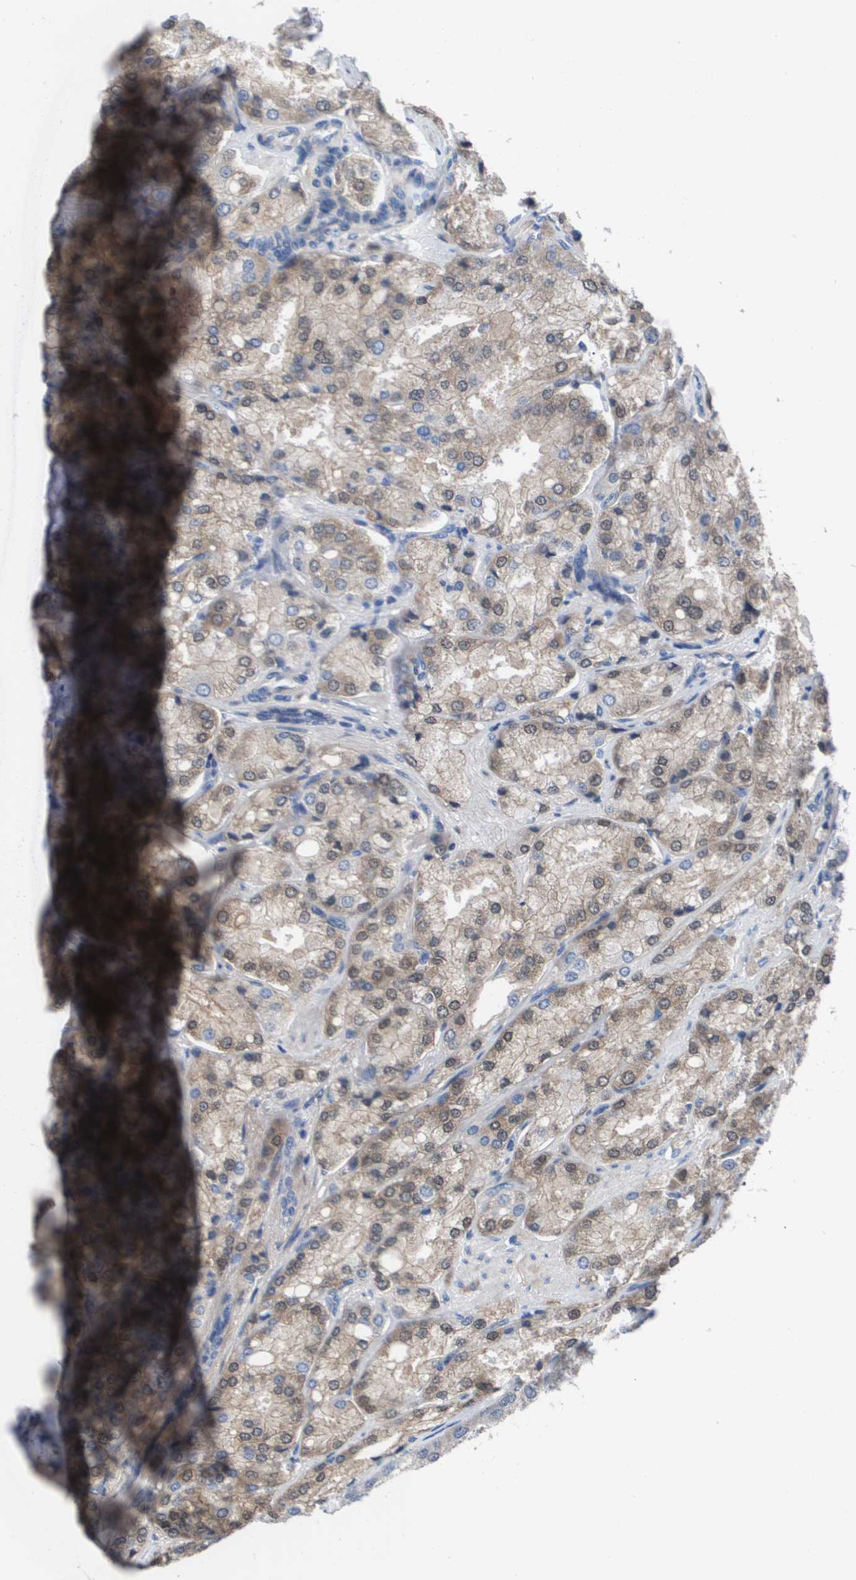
{"staining": {"intensity": "weak", "quantity": ">75%", "location": "cytoplasmic/membranous"}, "tissue": "prostate cancer", "cell_type": "Tumor cells", "image_type": "cancer", "snomed": [{"axis": "morphology", "description": "Adenocarcinoma, High grade"}, {"axis": "topography", "description": "Prostate"}], "caption": "The image demonstrates immunohistochemical staining of prostate cancer. There is weak cytoplasmic/membranous positivity is identified in approximately >75% of tumor cells.", "gene": "SERPINA6", "patient": {"sex": "male", "age": 50}}